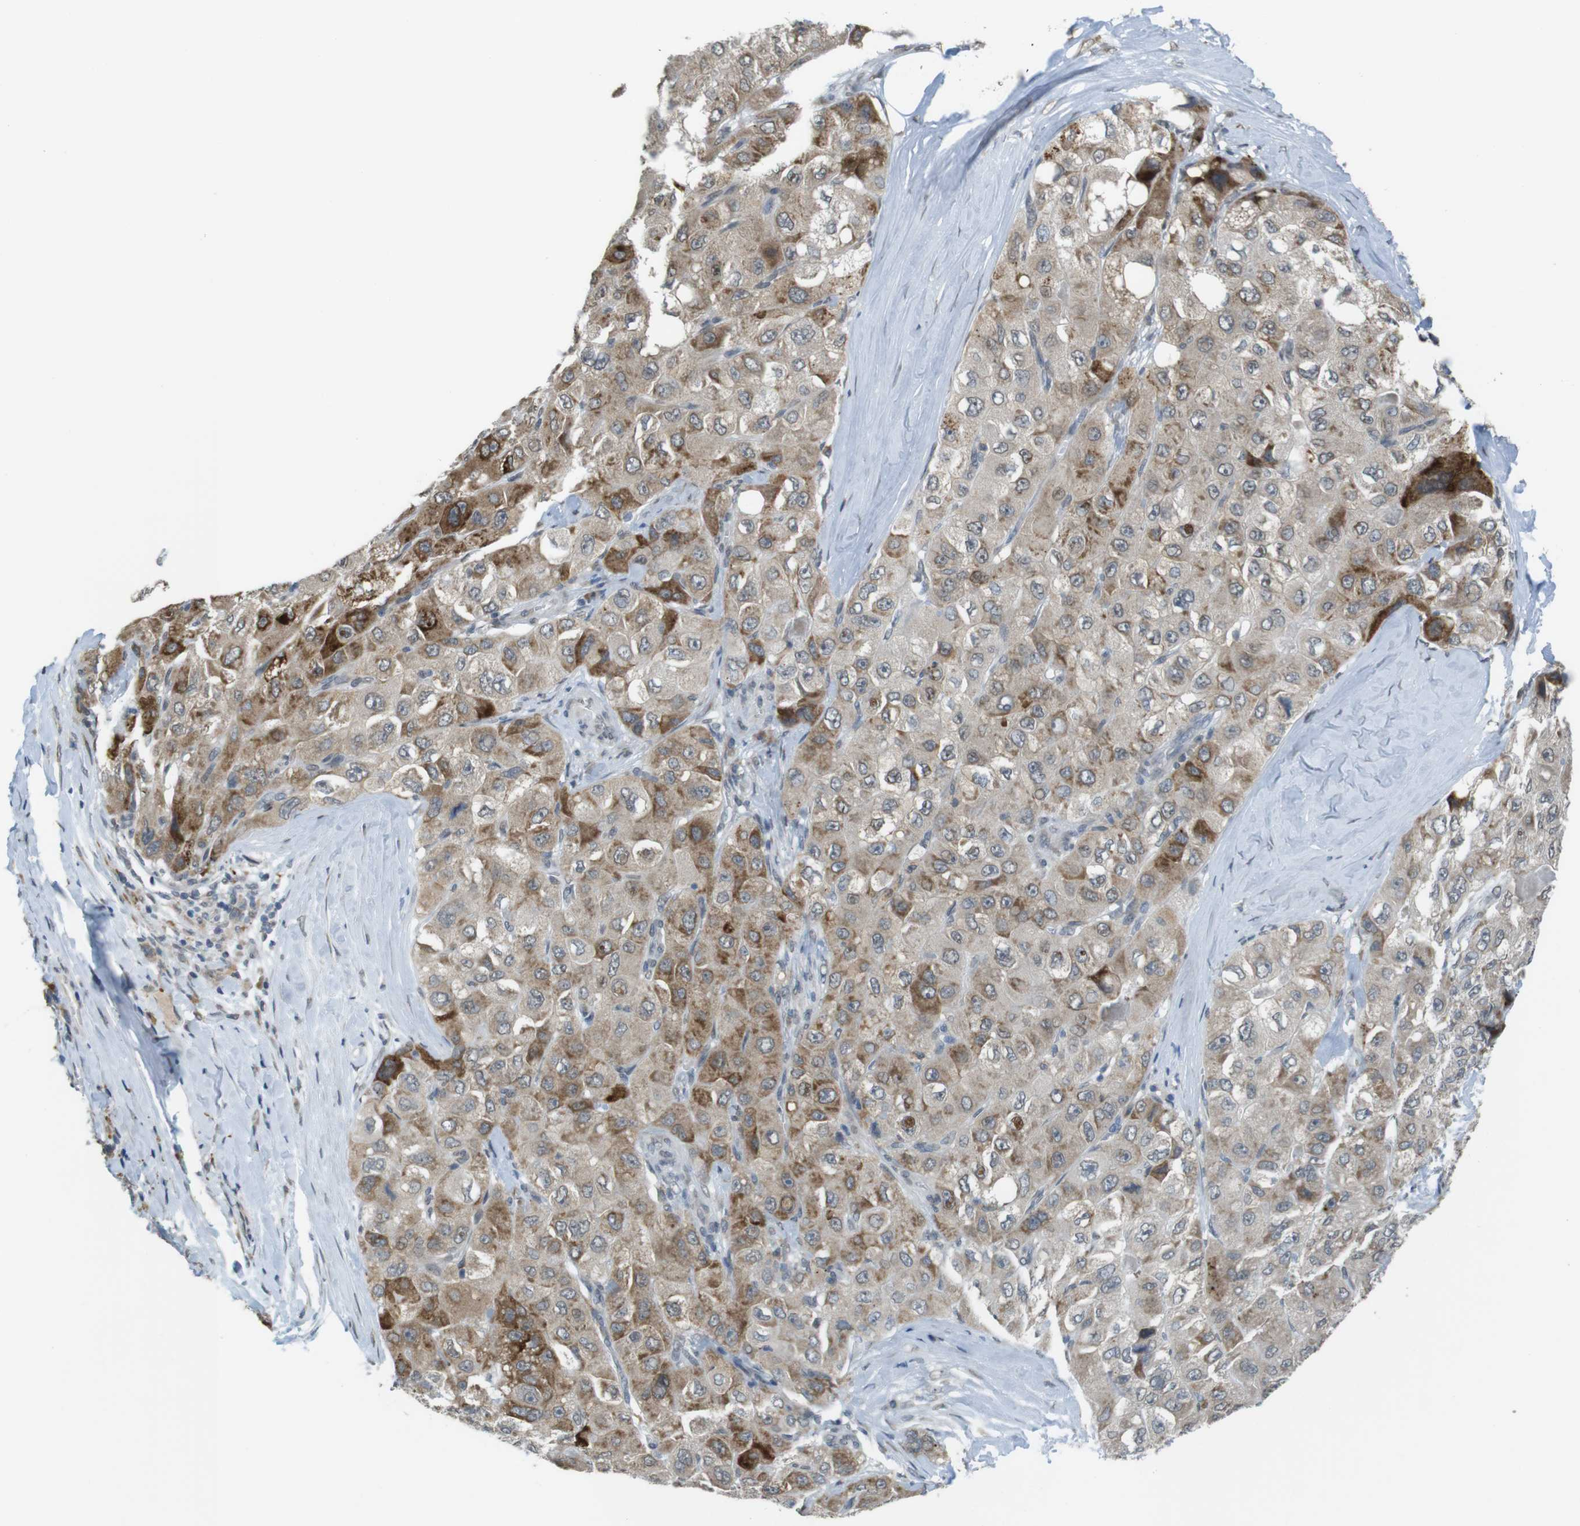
{"staining": {"intensity": "moderate", "quantity": ">75%", "location": "cytoplasmic/membranous"}, "tissue": "liver cancer", "cell_type": "Tumor cells", "image_type": "cancer", "snomed": [{"axis": "morphology", "description": "Carcinoma, Hepatocellular, NOS"}, {"axis": "topography", "description": "Liver"}], "caption": "Protein analysis of liver cancer (hepatocellular carcinoma) tissue exhibits moderate cytoplasmic/membranous positivity in about >75% of tumor cells. (Stains: DAB in brown, nuclei in blue, Microscopy: brightfield microscopy at high magnification).", "gene": "FZD10", "patient": {"sex": "male", "age": 80}}